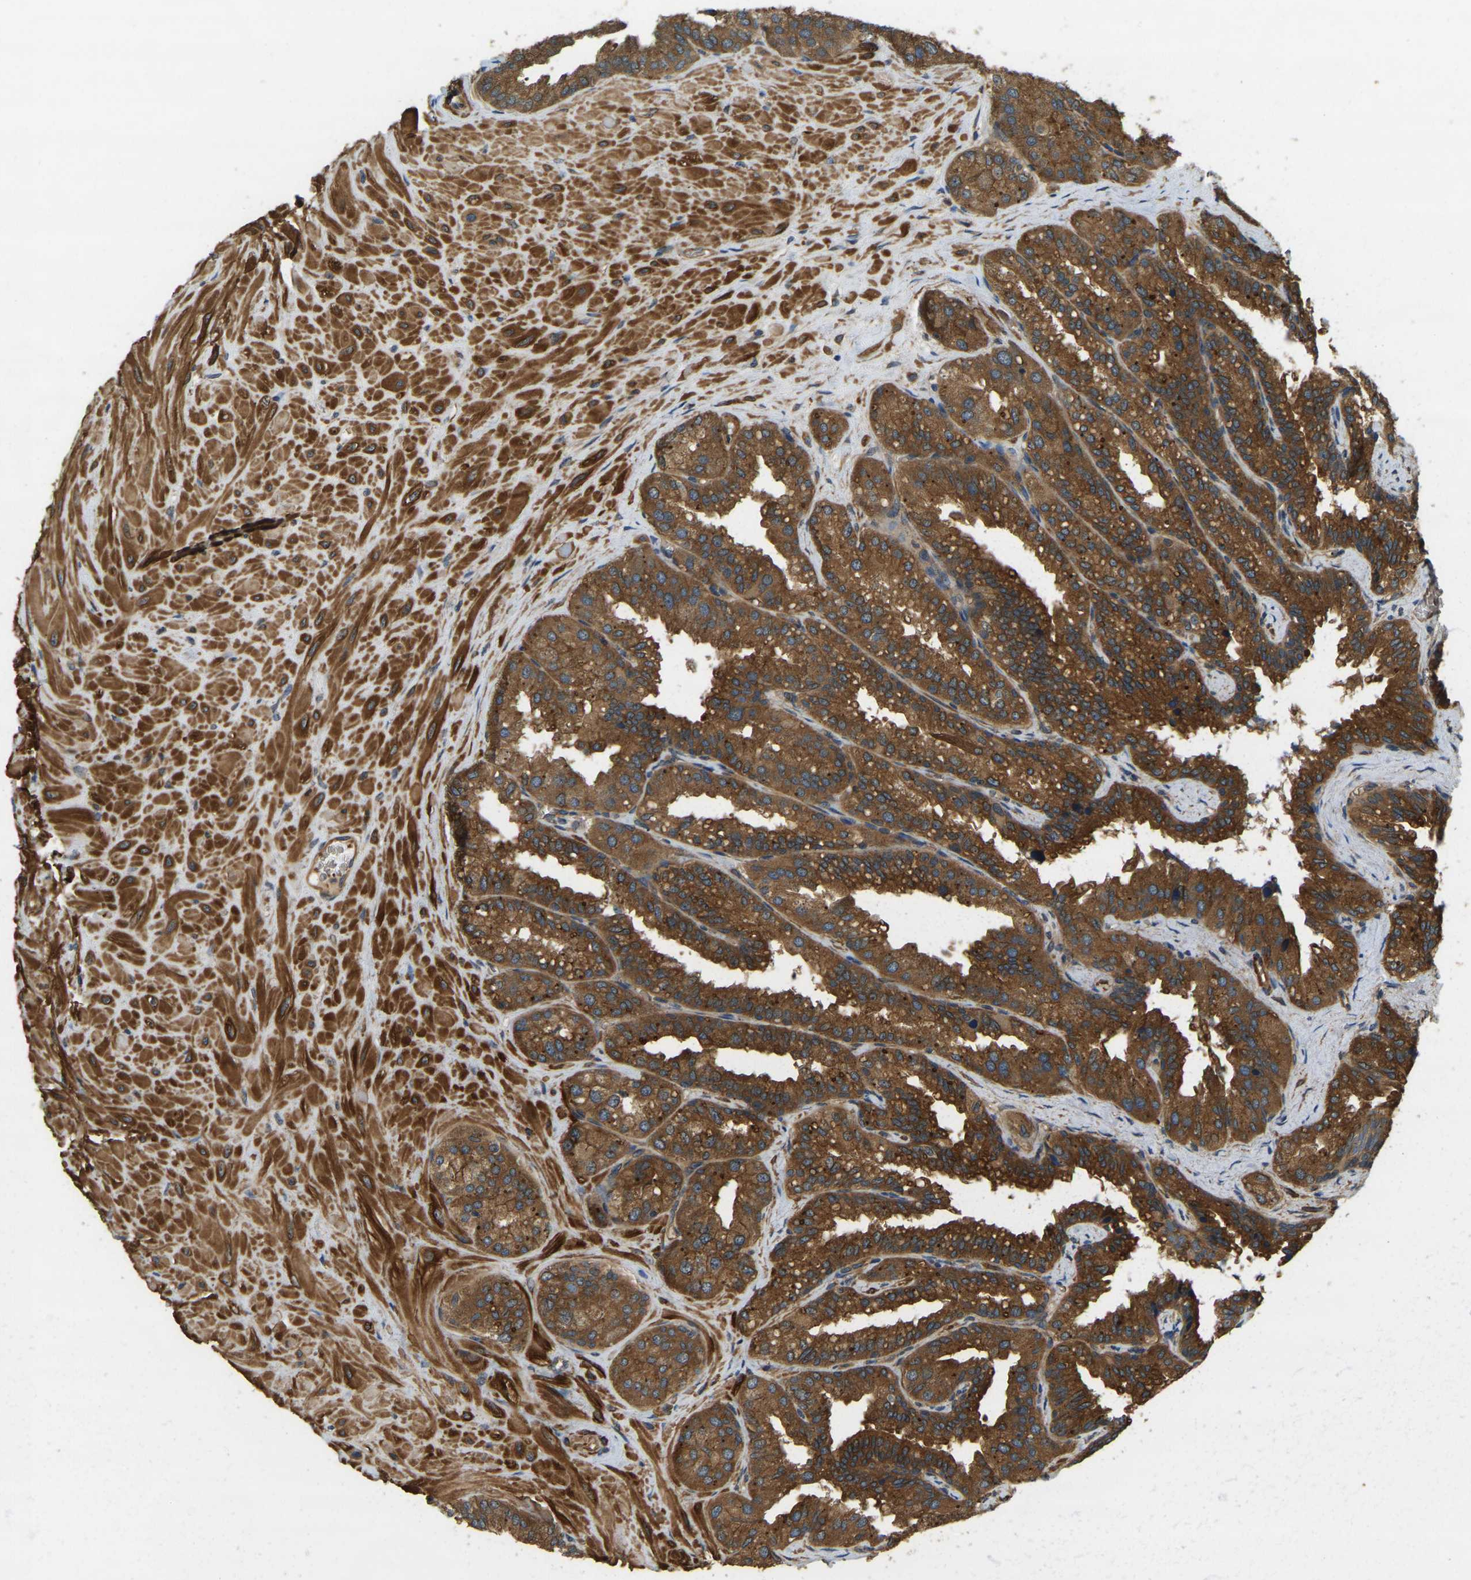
{"staining": {"intensity": "strong", "quantity": ">75%", "location": "cytoplasmic/membranous"}, "tissue": "seminal vesicle", "cell_type": "Glandular cells", "image_type": "normal", "snomed": [{"axis": "morphology", "description": "Normal tissue, NOS"}, {"axis": "topography", "description": "Prostate"}, {"axis": "topography", "description": "Seminal veicle"}], "caption": "Human seminal vesicle stained for a protein (brown) reveals strong cytoplasmic/membranous positive positivity in about >75% of glandular cells.", "gene": "ERGIC1", "patient": {"sex": "male", "age": 51}}